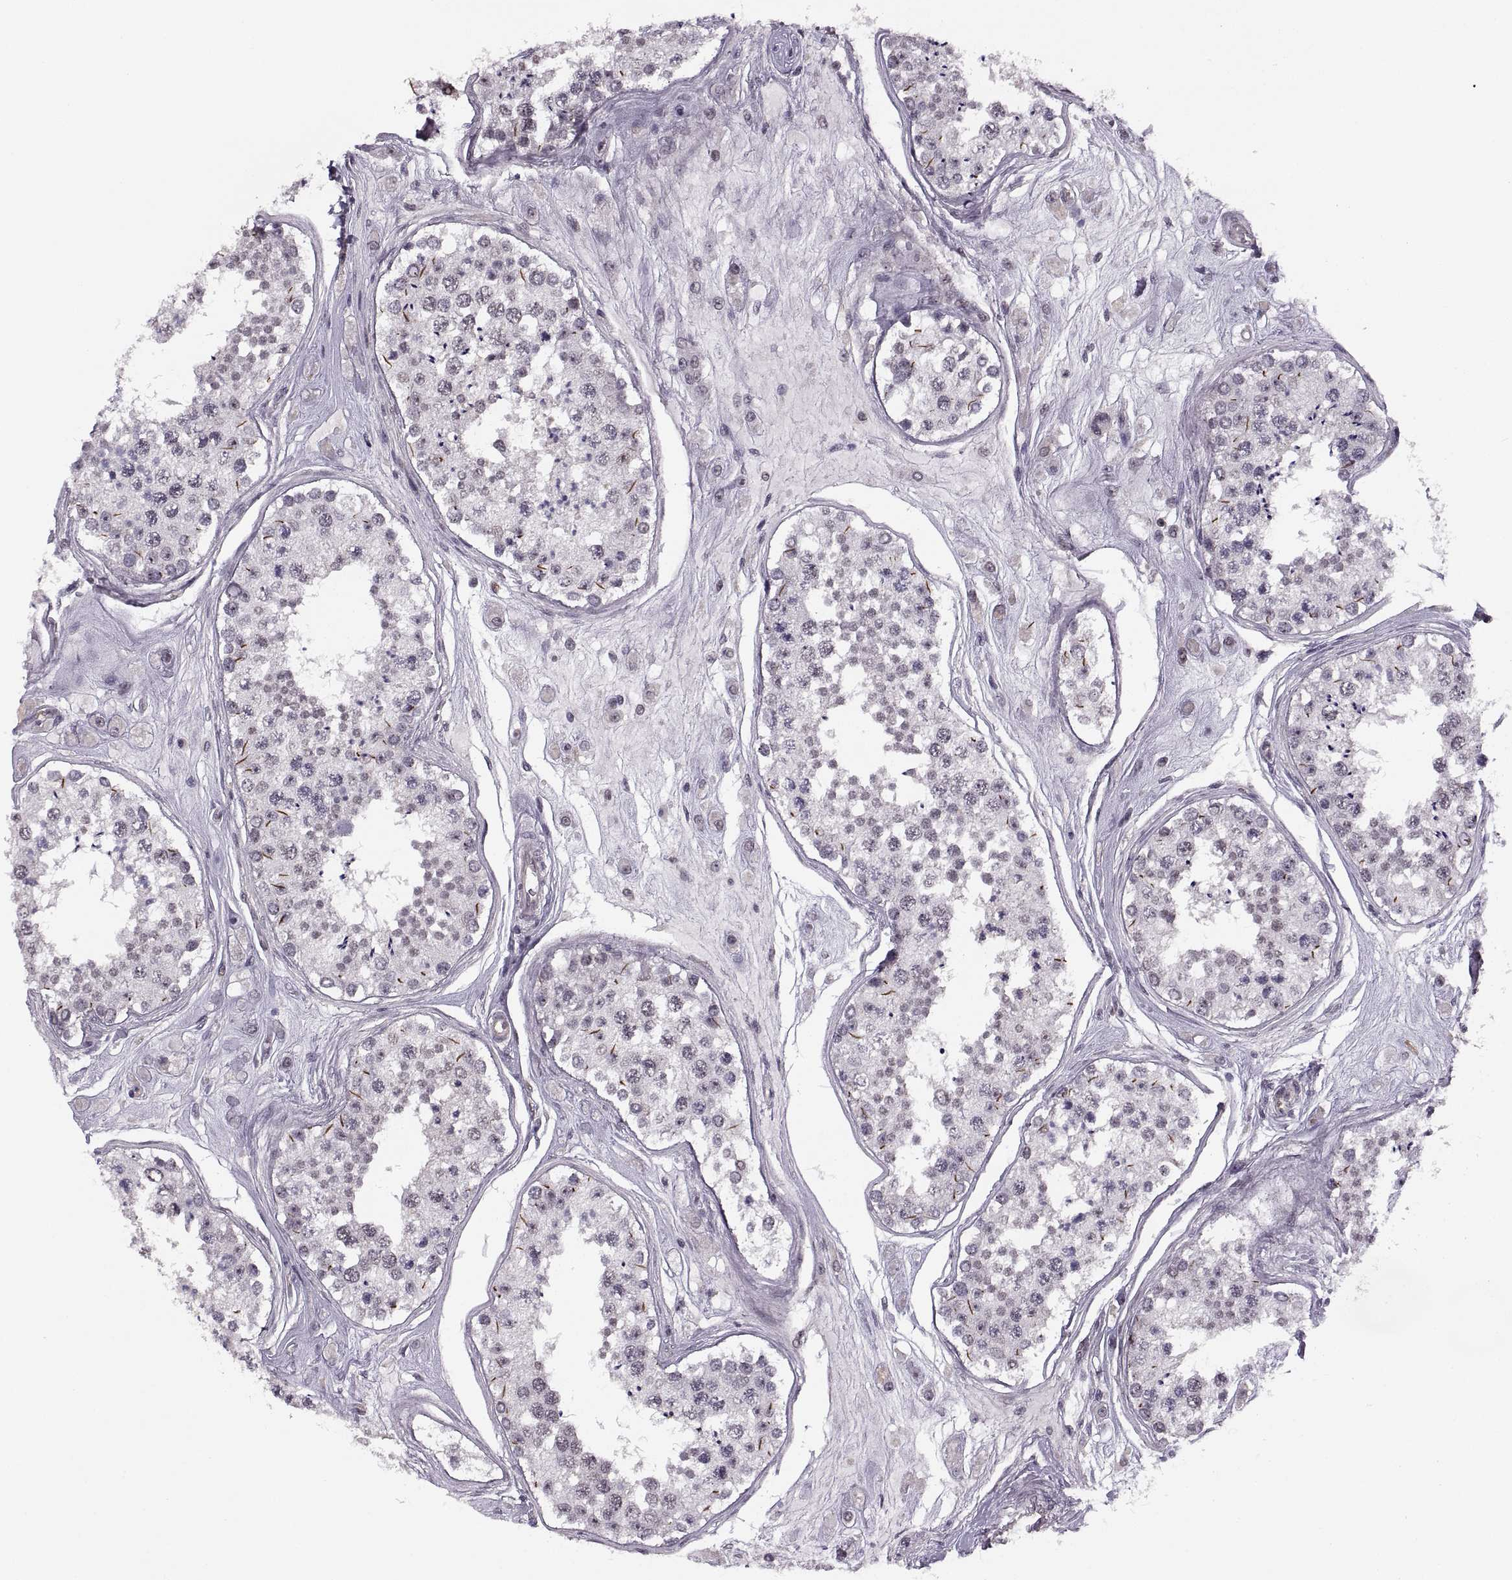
{"staining": {"intensity": "moderate", "quantity": "<25%", "location": "cytoplasmic/membranous"}, "tissue": "testis", "cell_type": "Cells in seminiferous ducts", "image_type": "normal", "snomed": [{"axis": "morphology", "description": "Normal tissue, NOS"}, {"axis": "topography", "description": "Testis"}], "caption": "A brown stain labels moderate cytoplasmic/membranous positivity of a protein in cells in seminiferous ducts of benign human testis.", "gene": "LUZP2", "patient": {"sex": "male", "age": 25}}